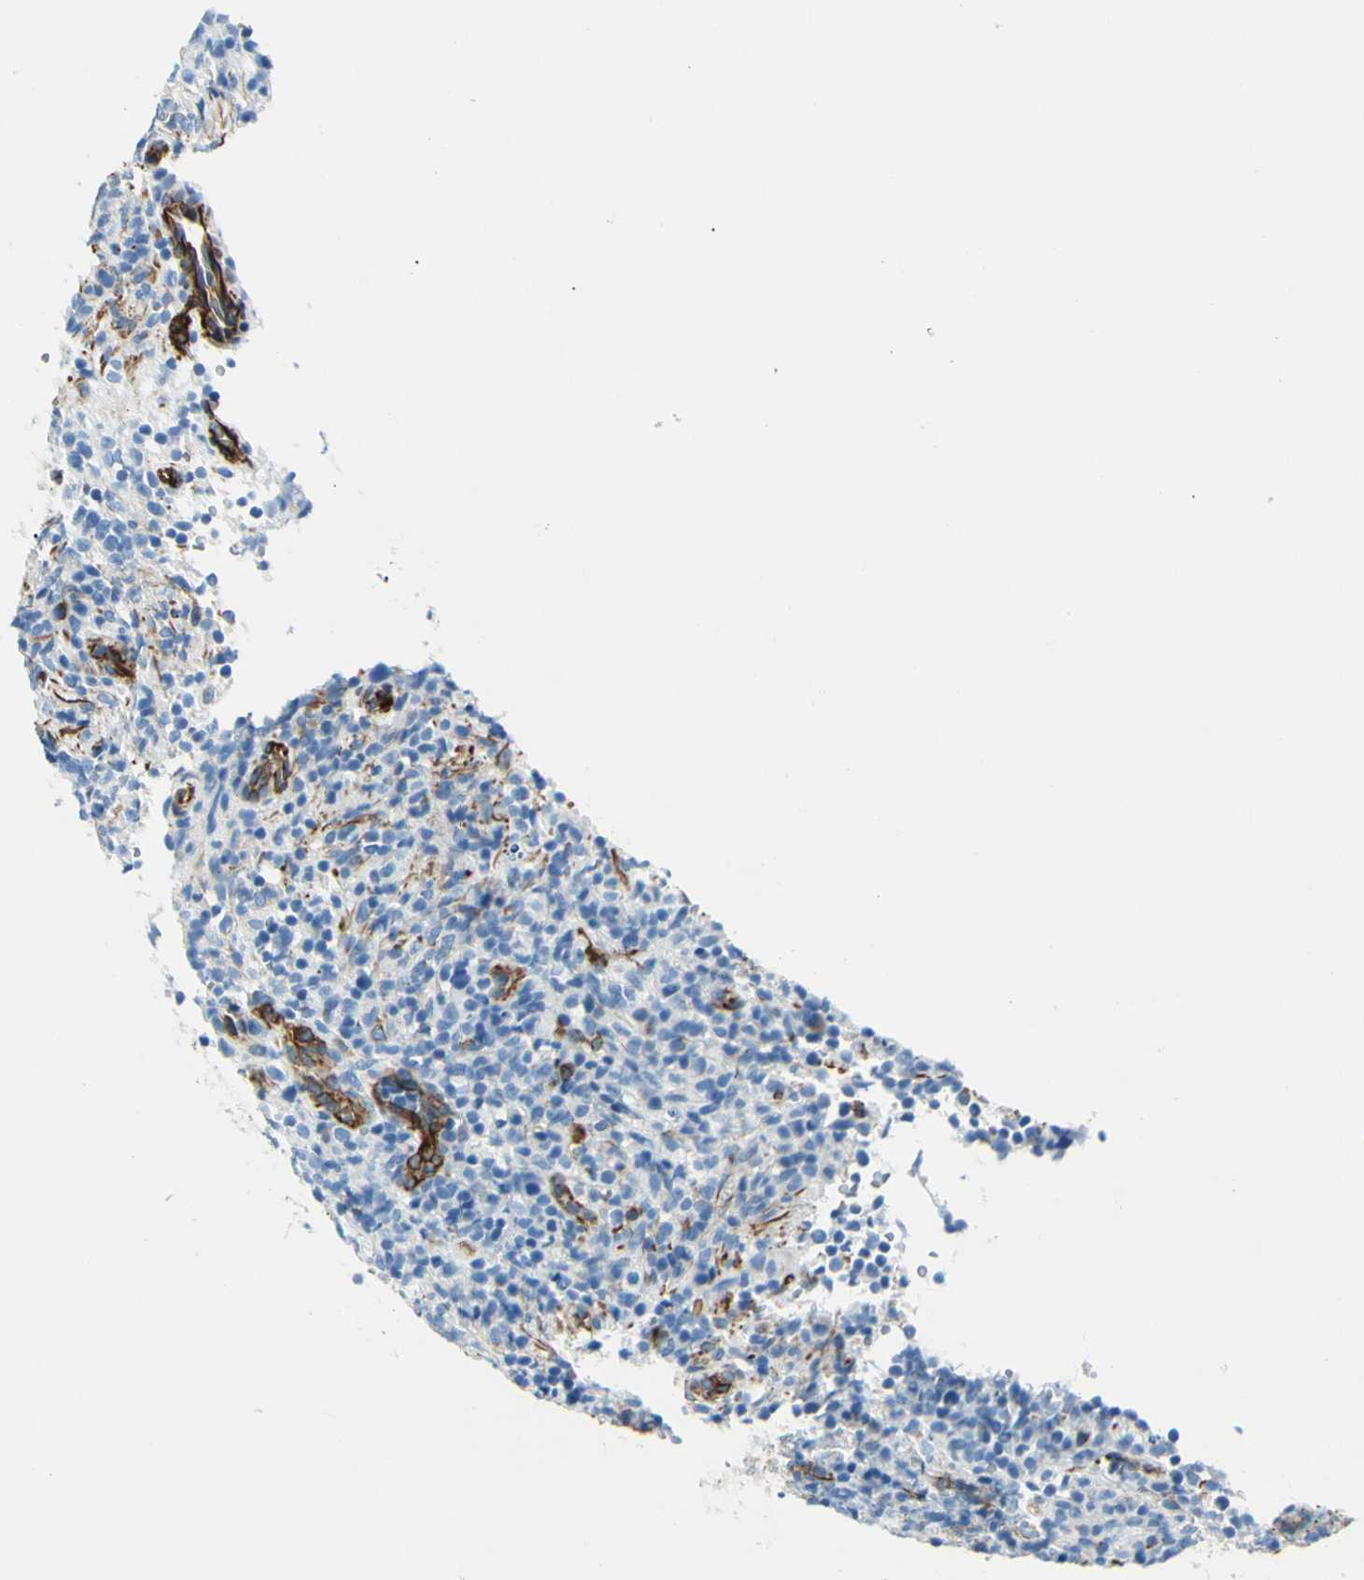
{"staining": {"intensity": "negative", "quantity": "none", "location": "none"}, "tissue": "lymphoma", "cell_type": "Tumor cells", "image_type": "cancer", "snomed": [{"axis": "morphology", "description": "Malignant lymphoma, non-Hodgkin's type, High grade"}, {"axis": "topography", "description": "Lymph node"}], "caption": "There is no significant expression in tumor cells of lymphoma.", "gene": "PTH2R", "patient": {"sex": "female", "age": 76}}